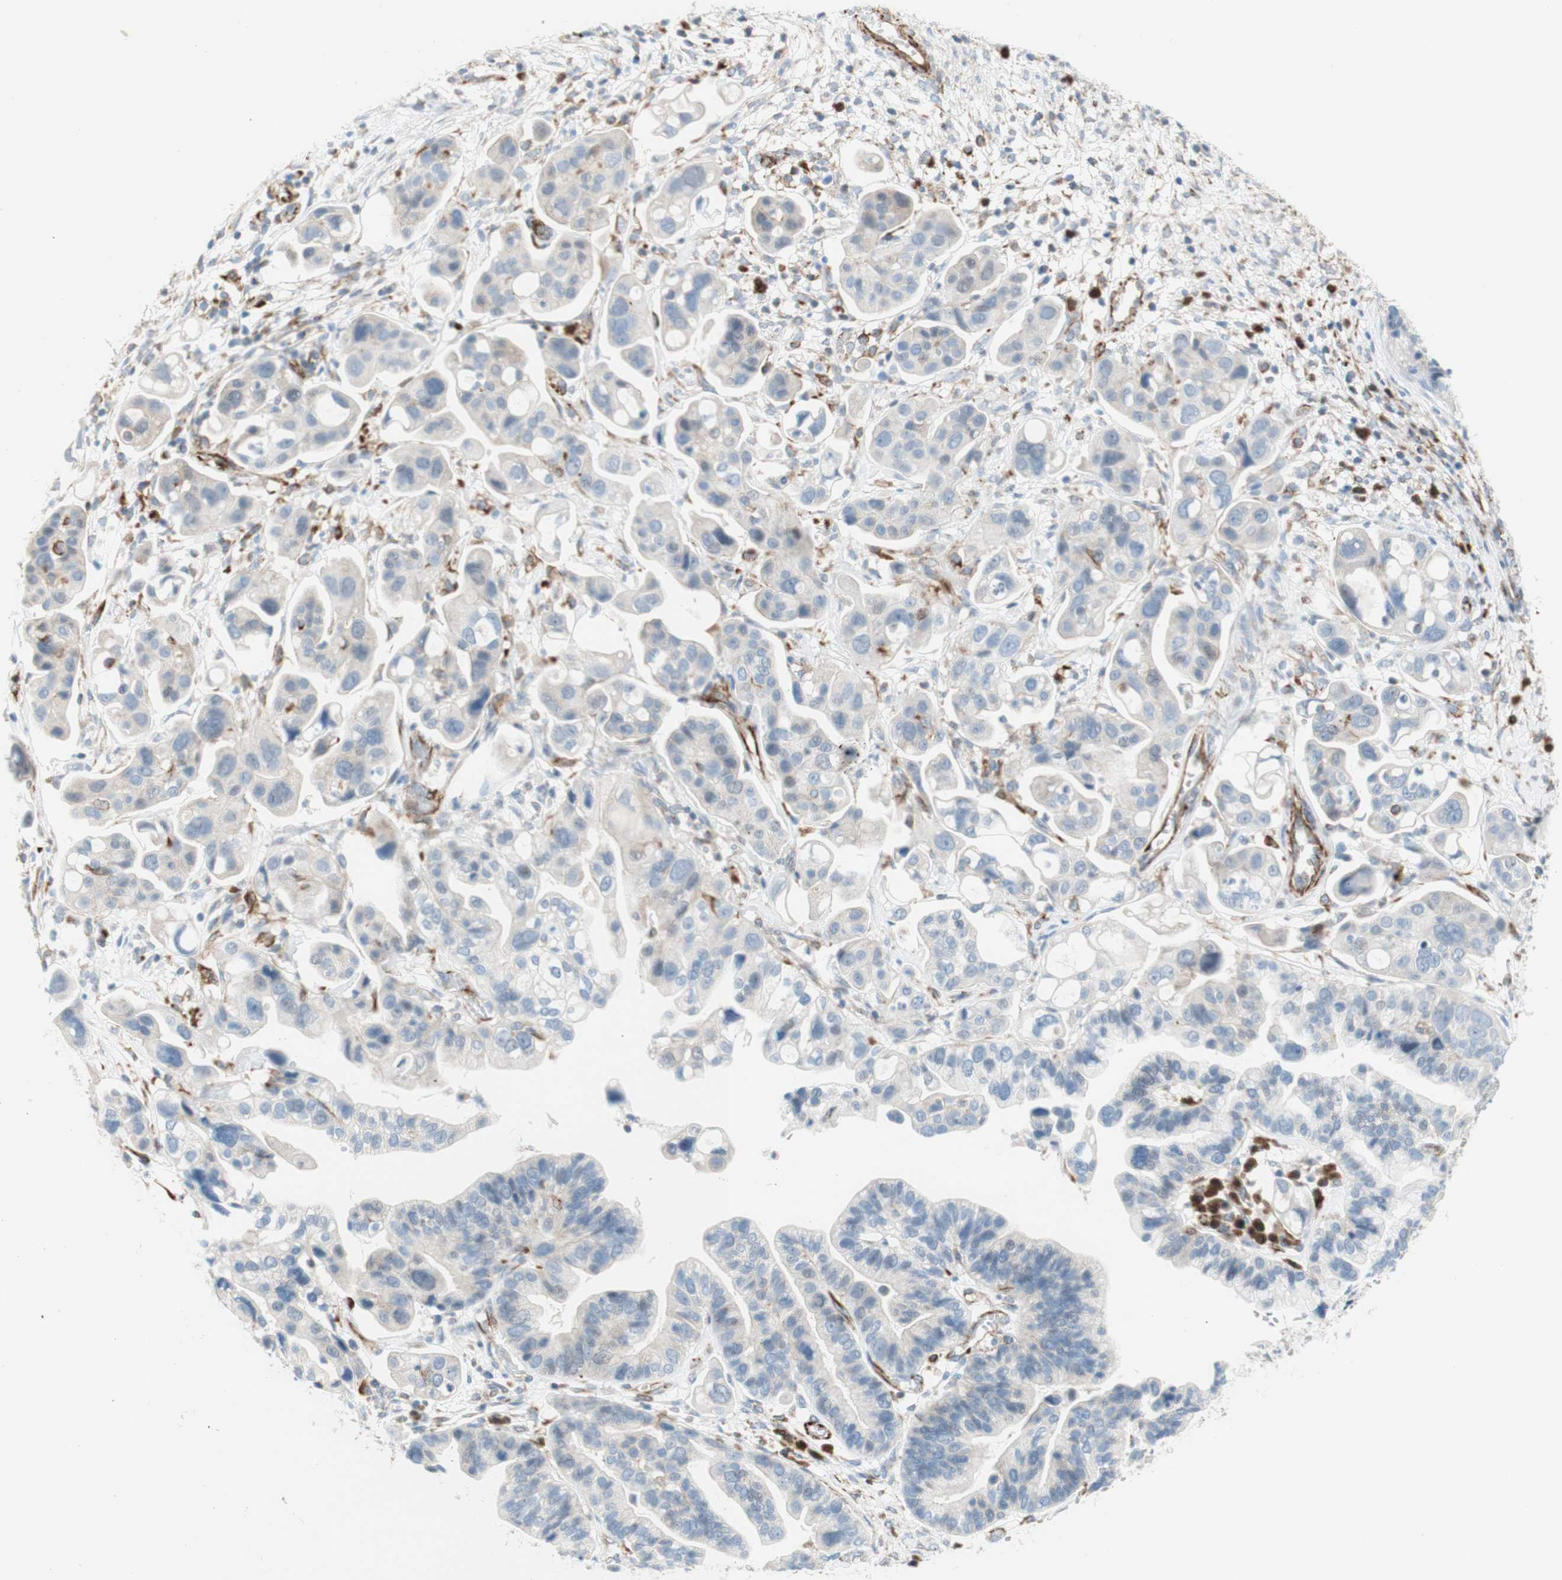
{"staining": {"intensity": "weak", "quantity": "25%-75%", "location": "cytoplasmic/membranous"}, "tissue": "ovarian cancer", "cell_type": "Tumor cells", "image_type": "cancer", "snomed": [{"axis": "morphology", "description": "Cystadenocarcinoma, serous, NOS"}, {"axis": "topography", "description": "Ovary"}], "caption": "Immunohistochemistry image of human ovarian cancer (serous cystadenocarcinoma) stained for a protein (brown), which demonstrates low levels of weak cytoplasmic/membranous expression in approximately 25%-75% of tumor cells.", "gene": "POU2AF1", "patient": {"sex": "female", "age": 56}}